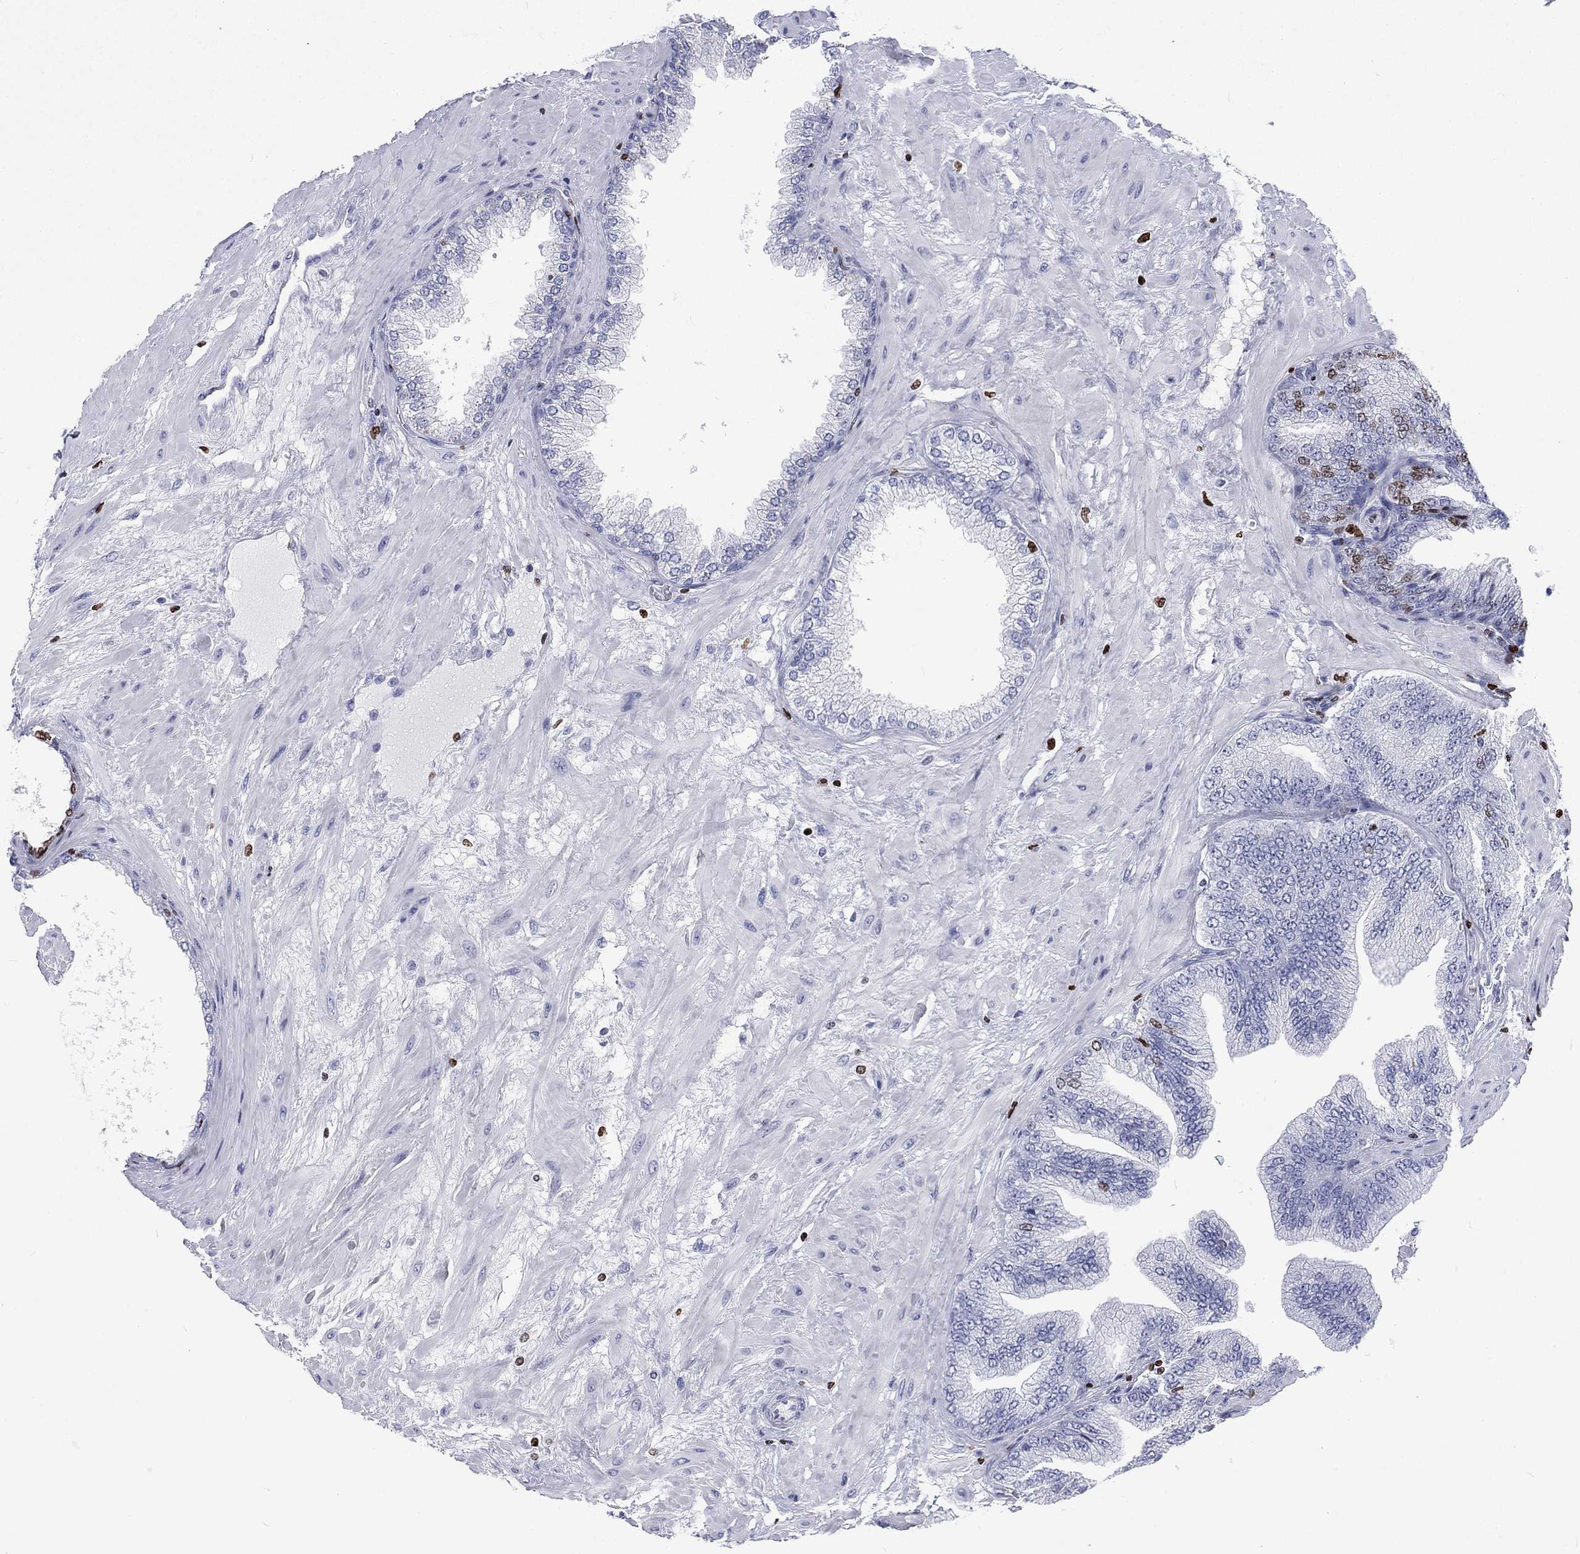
{"staining": {"intensity": "weak", "quantity": "25%-75%", "location": "nuclear"}, "tissue": "prostate cancer", "cell_type": "Tumor cells", "image_type": "cancer", "snomed": [{"axis": "morphology", "description": "Adenocarcinoma, Low grade"}, {"axis": "topography", "description": "Prostate"}], "caption": "Protein staining of prostate cancer tissue reveals weak nuclear positivity in approximately 25%-75% of tumor cells. The staining is performed using DAB (3,3'-diaminobenzidine) brown chromogen to label protein expression. The nuclei are counter-stained blue using hematoxylin.", "gene": "H1-5", "patient": {"sex": "male", "age": 72}}